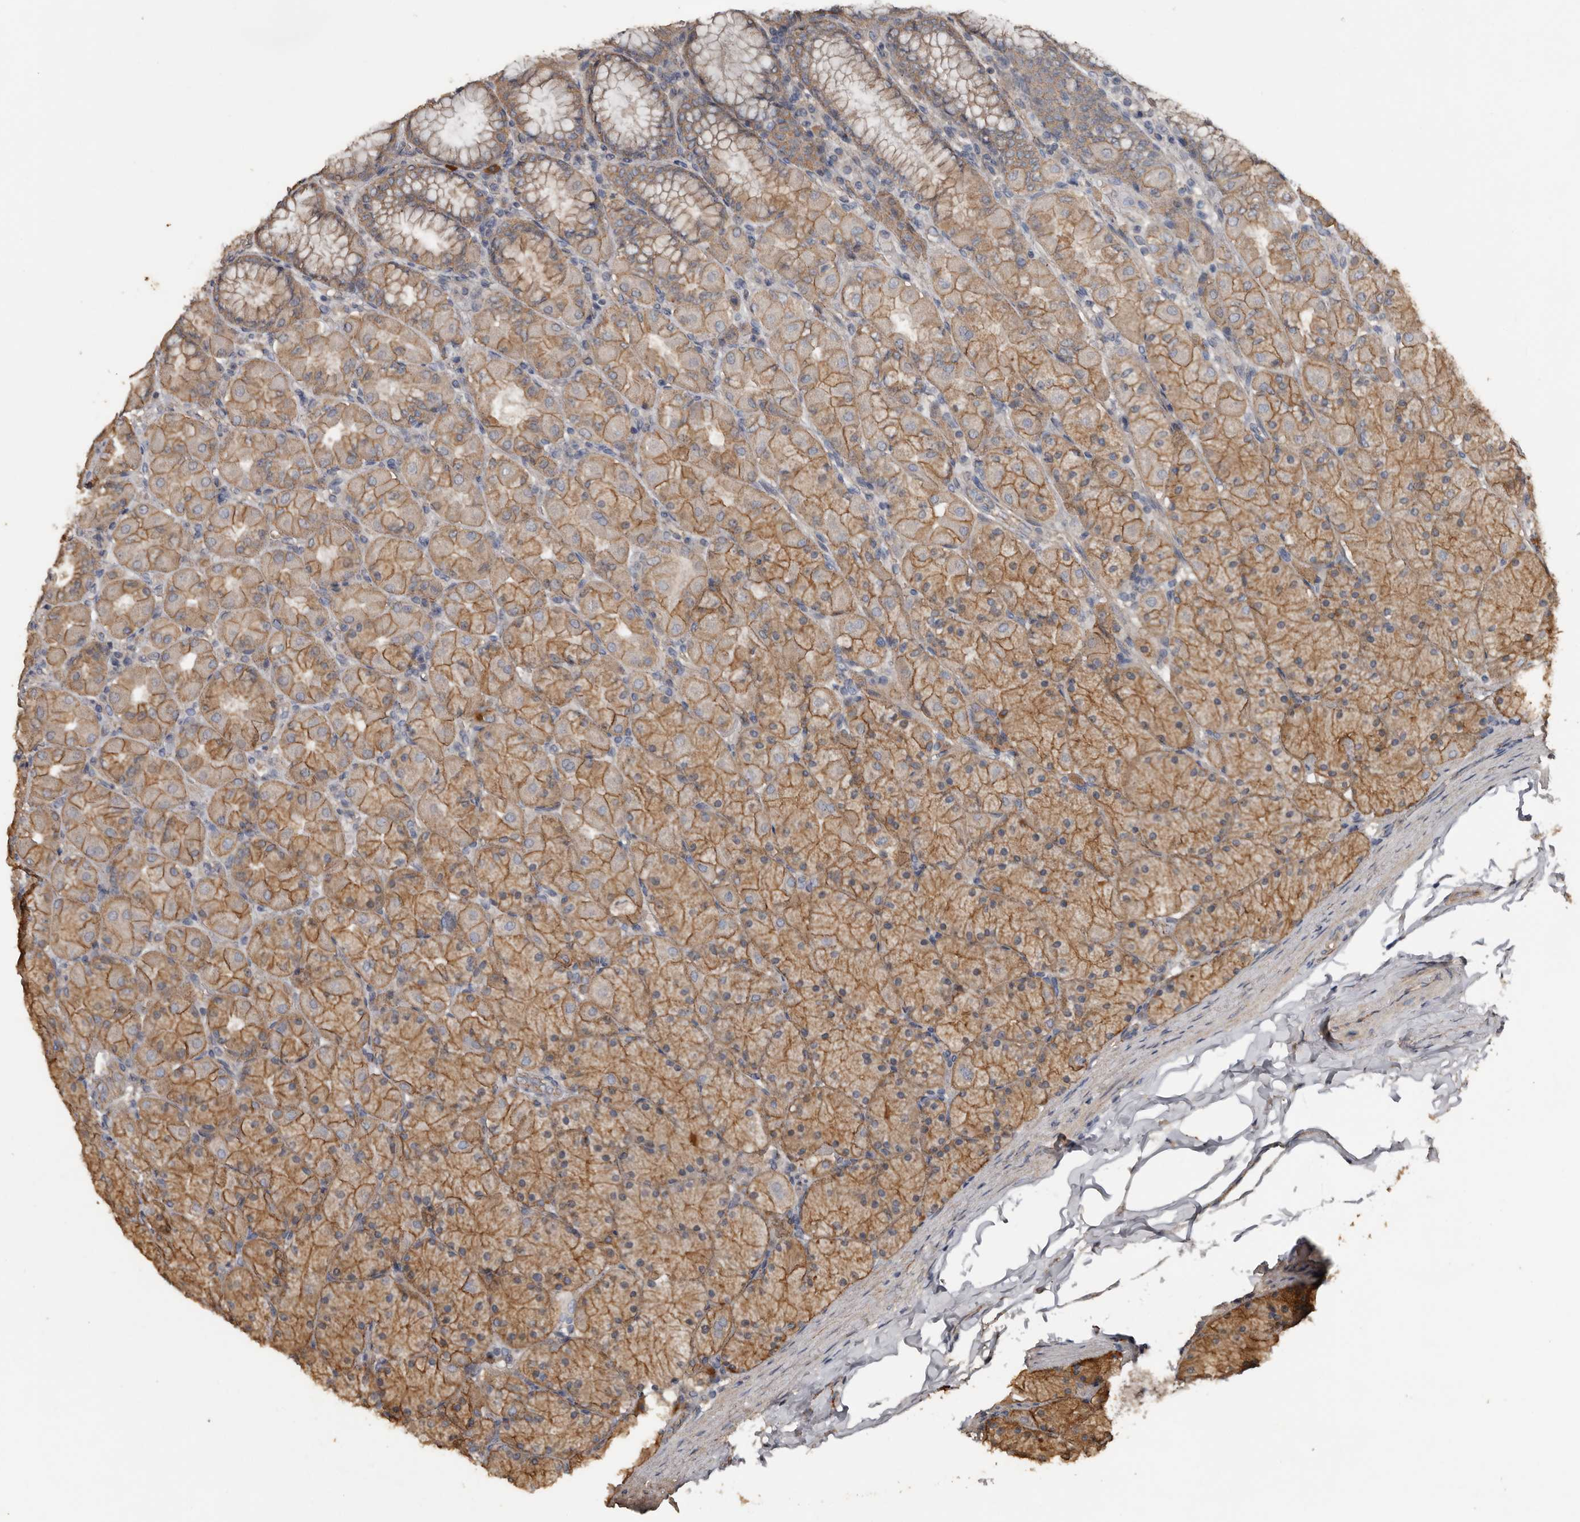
{"staining": {"intensity": "moderate", "quantity": ">75%", "location": "cytoplasmic/membranous"}, "tissue": "stomach", "cell_type": "Glandular cells", "image_type": "normal", "snomed": [{"axis": "morphology", "description": "Normal tissue, NOS"}, {"axis": "topography", "description": "Stomach, upper"}], "caption": "An image of stomach stained for a protein demonstrates moderate cytoplasmic/membranous brown staining in glandular cells. (DAB = brown stain, brightfield microscopy at high magnification).", "gene": "HYAL4", "patient": {"sex": "female", "age": 56}}